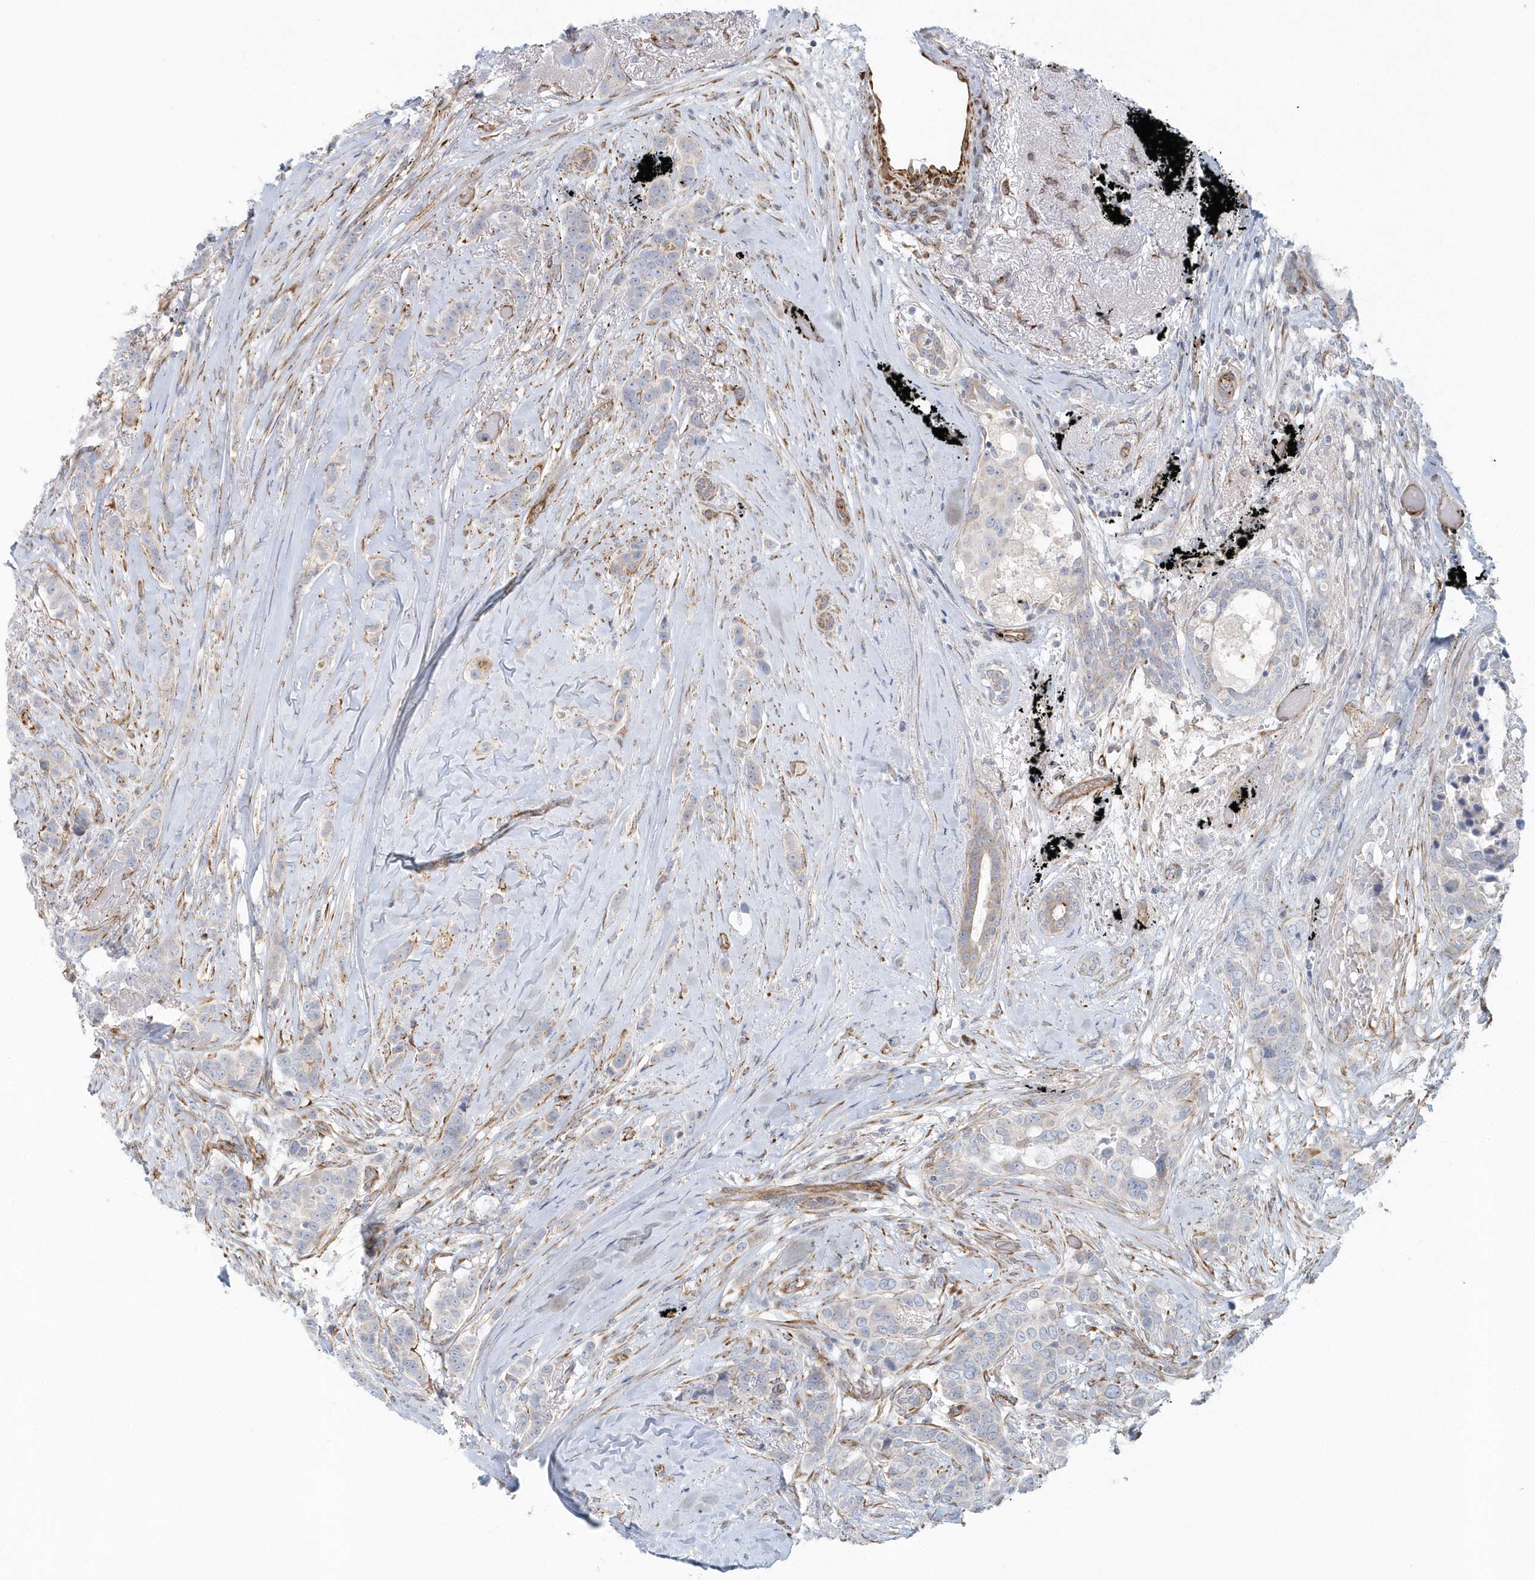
{"staining": {"intensity": "negative", "quantity": "none", "location": "none"}, "tissue": "breast cancer", "cell_type": "Tumor cells", "image_type": "cancer", "snomed": [{"axis": "morphology", "description": "Lobular carcinoma"}, {"axis": "topography", "description": "Breast"}], "caption": "The immunohistochemistry (IHC) image has no significant expression in tumor cells of breast lobular carcinoma tissue.", "gene": "GPR152", "patient": {"sex": "female", "age": 51}}